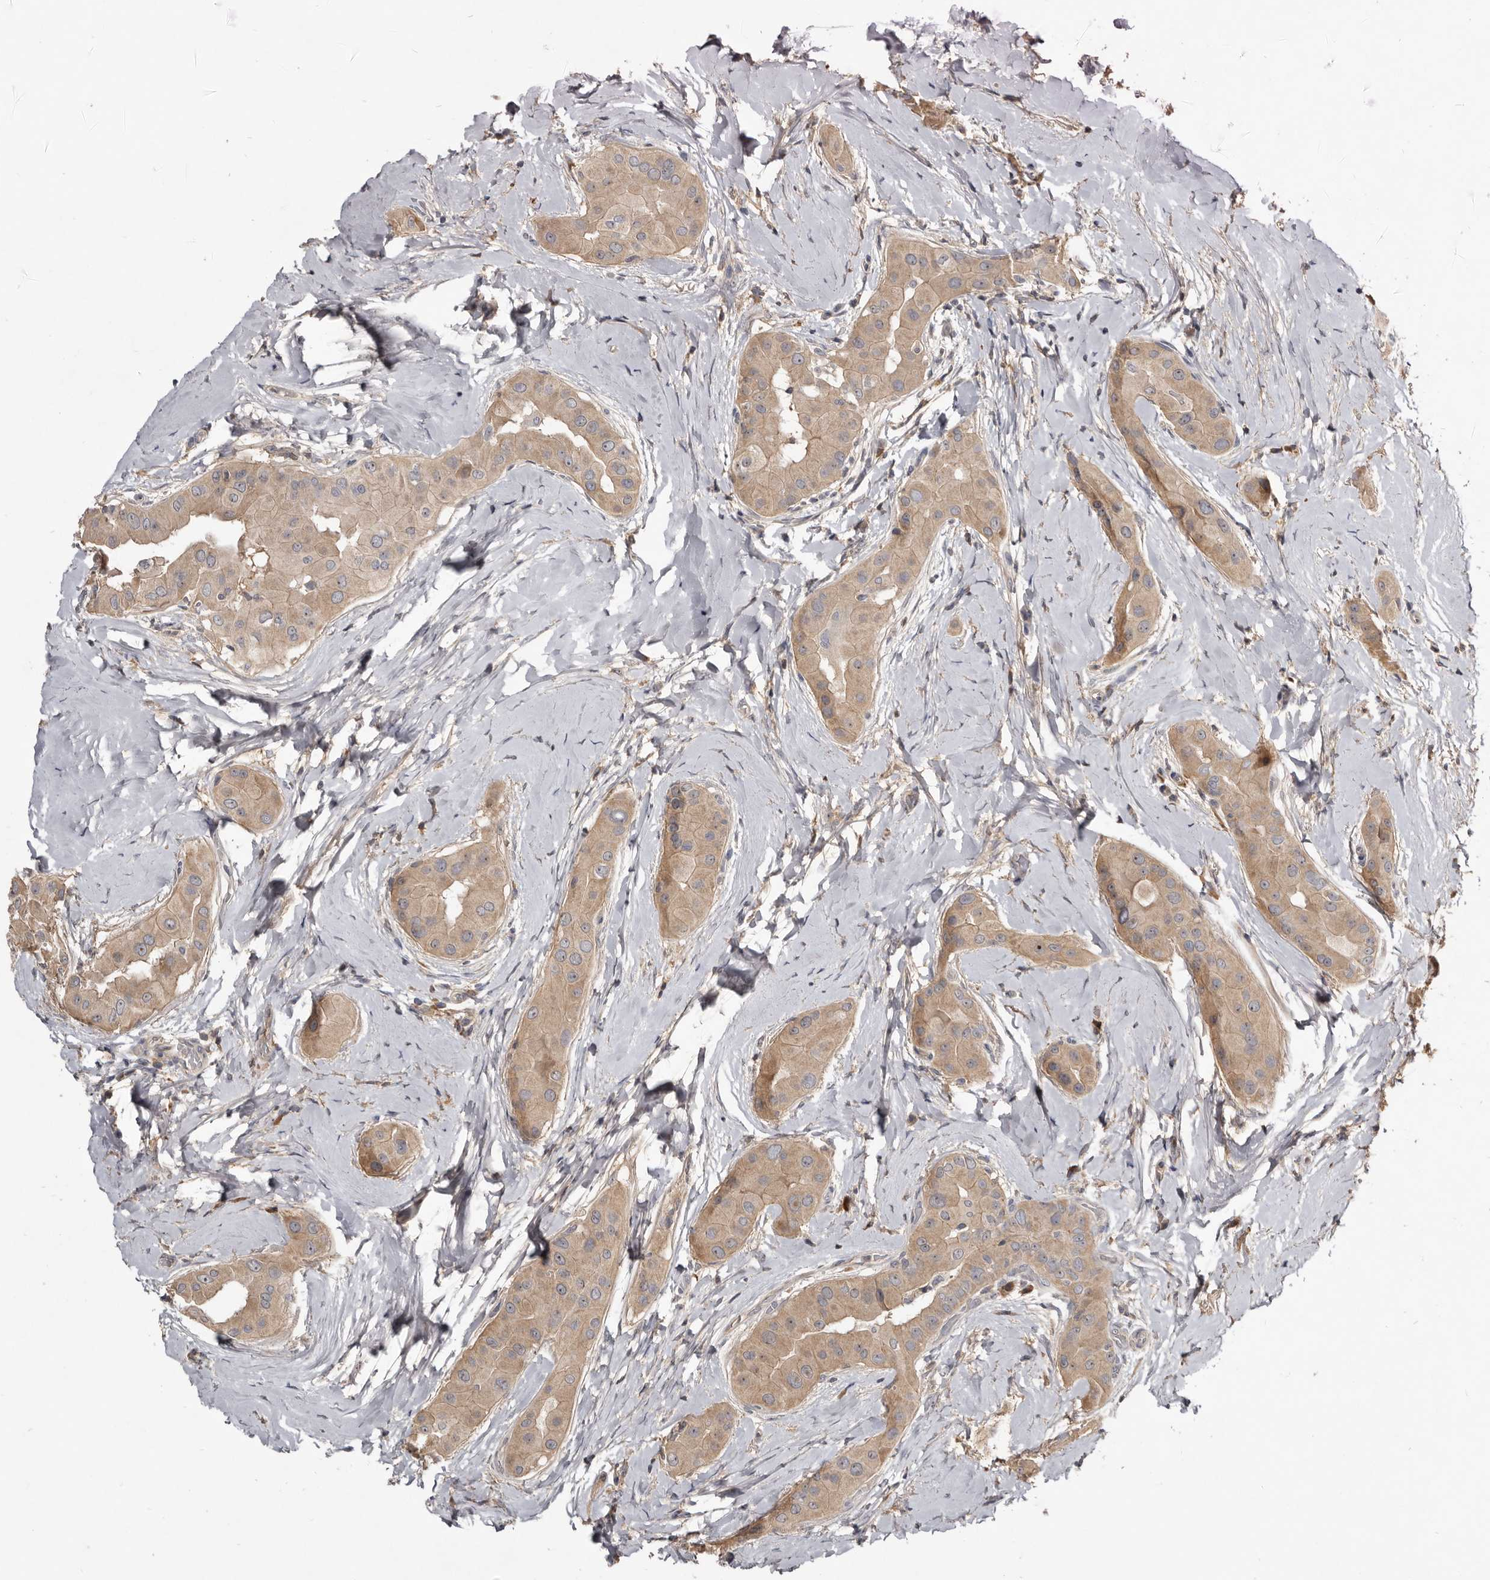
{"staining": {"intensity": "moderate", "quantity": ">75%", "location": "cytoplasmic/membranous"}, "tissue": "thyroid cancer", "cell_type": "Tumor cells", "image_type": "cancer", "snomed": [{"axis": "morphology", "description": "Papillary adenocarcinoma, NOS"}, {"axis": "topography", "description": "Thyroid gland"}], "caption": "Immunohistochemistry micrograph of neoplastic tissue: papillary adenocarcinoma (thyroid) stained using immunohistochemistry displays medium levels of moderate protein expression localized specifically in the cytoplasmic/membranous of tumor cells, appearing as a cytoplasmic/membranous brown color.", "gene": "TTC39A", "patient": {"sex": "male", "age": 33}}